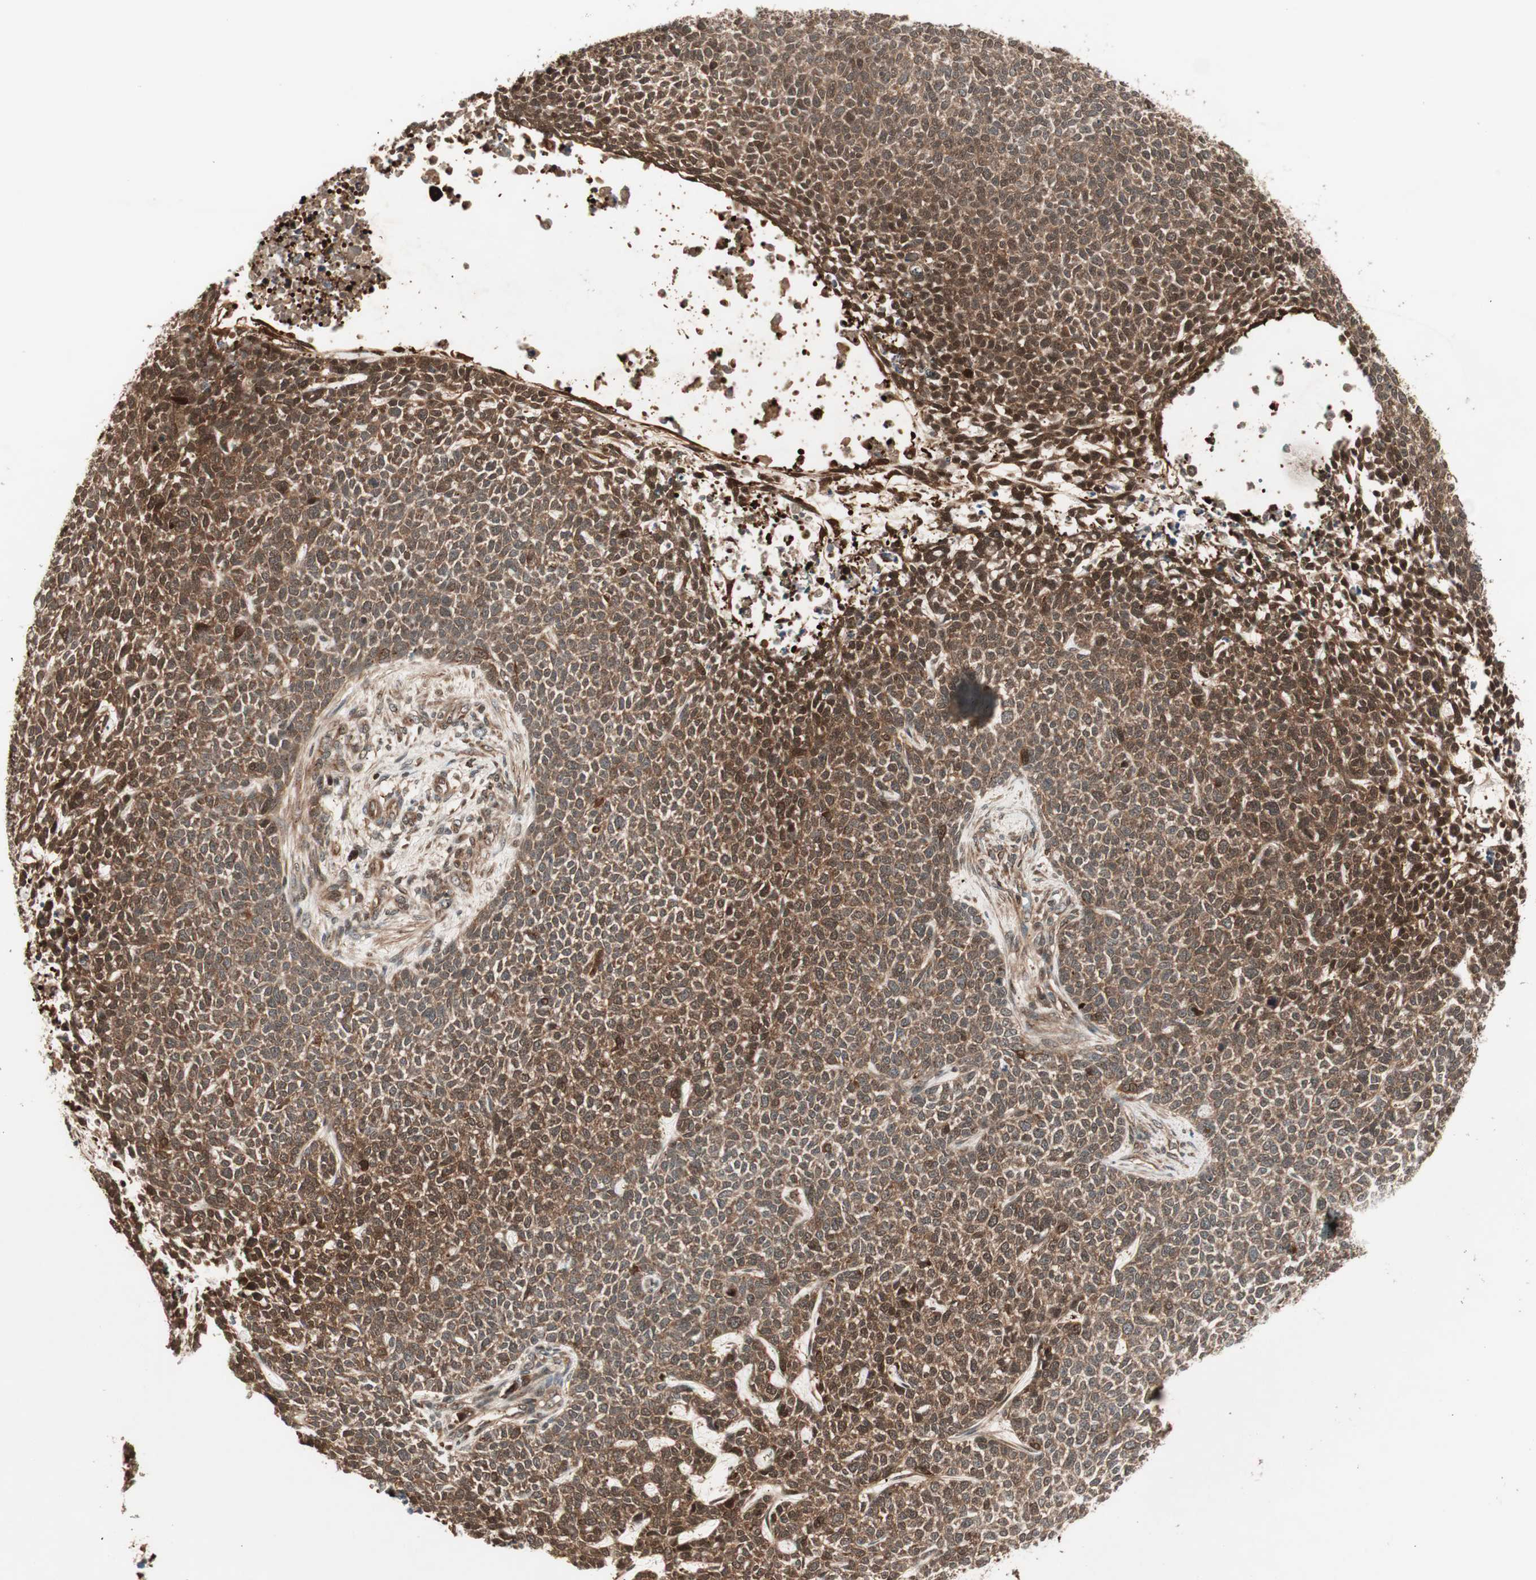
{"staining": {"intensity": "strong", "quantity": ">75%", "location": "cytoplasmic/membranous,nuclear"}, "tissue": "skin cancer", "cell_type": "Tumor cells", "image_type": "cancer", "snomed": [{"axis": "morphology", "description": "Basal cell carcinoma"}, {"axis": "topography", "description": "Skin"}], "caption": "Skin basal cell carcinoma stained for a protein (brown) displays strong cytoplasmic/membranous and nuclear positive expression in approximately >75% of tumor cells.", "gene": "PRKG2", "patient": {"sex": "female", "age": 84}}